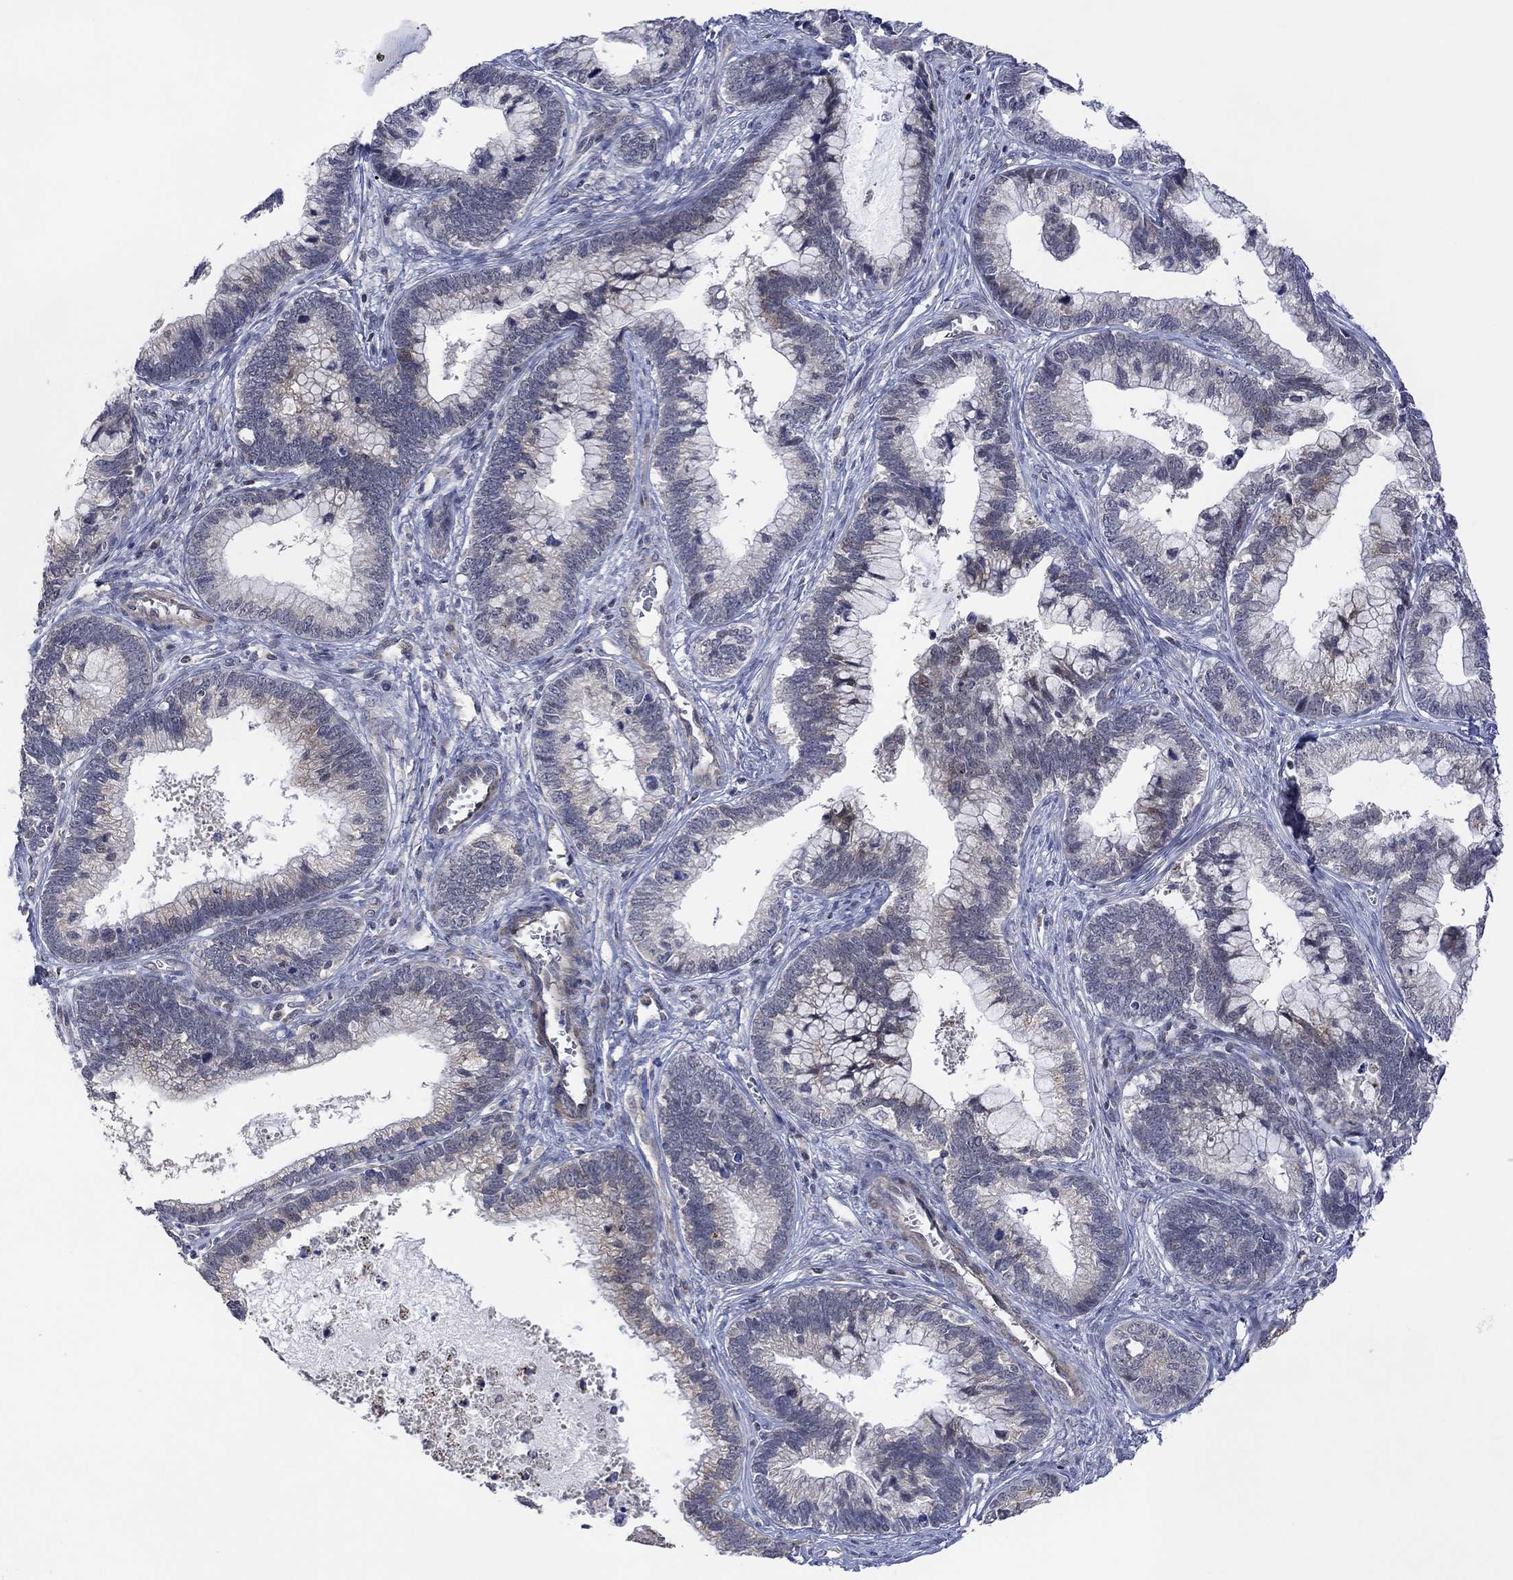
{"staining": {"intensity": "weak", "quantity": "<25%", "location": "cytoplasmic/membranous"}, "tissue": "cervical cancer", "cell_type": "Tumor cells", "image_type": "cancer", "snomed": [{"axis": "morphology", "description": "Adenocarcinoma, NOS"}, {"axis": "topography", "description": "Cervix"}], "caption": "Immunohistochemistry photomicrograph of neoplastic tissue: cervical cancer (adenocarcinoma) stained with DAB (3,3'-diaminobenzidine) demonstrates no significant protein expression in tumor cells. (Stains: DAB (3,3'-diaminobenzidine) immunohistochemistry with hematoxylin counter stain, Microscopy: brightfield microscopy at high magnification).", "gene": "SLC48A1", "patient": {"sex": "female", "age": 44}}